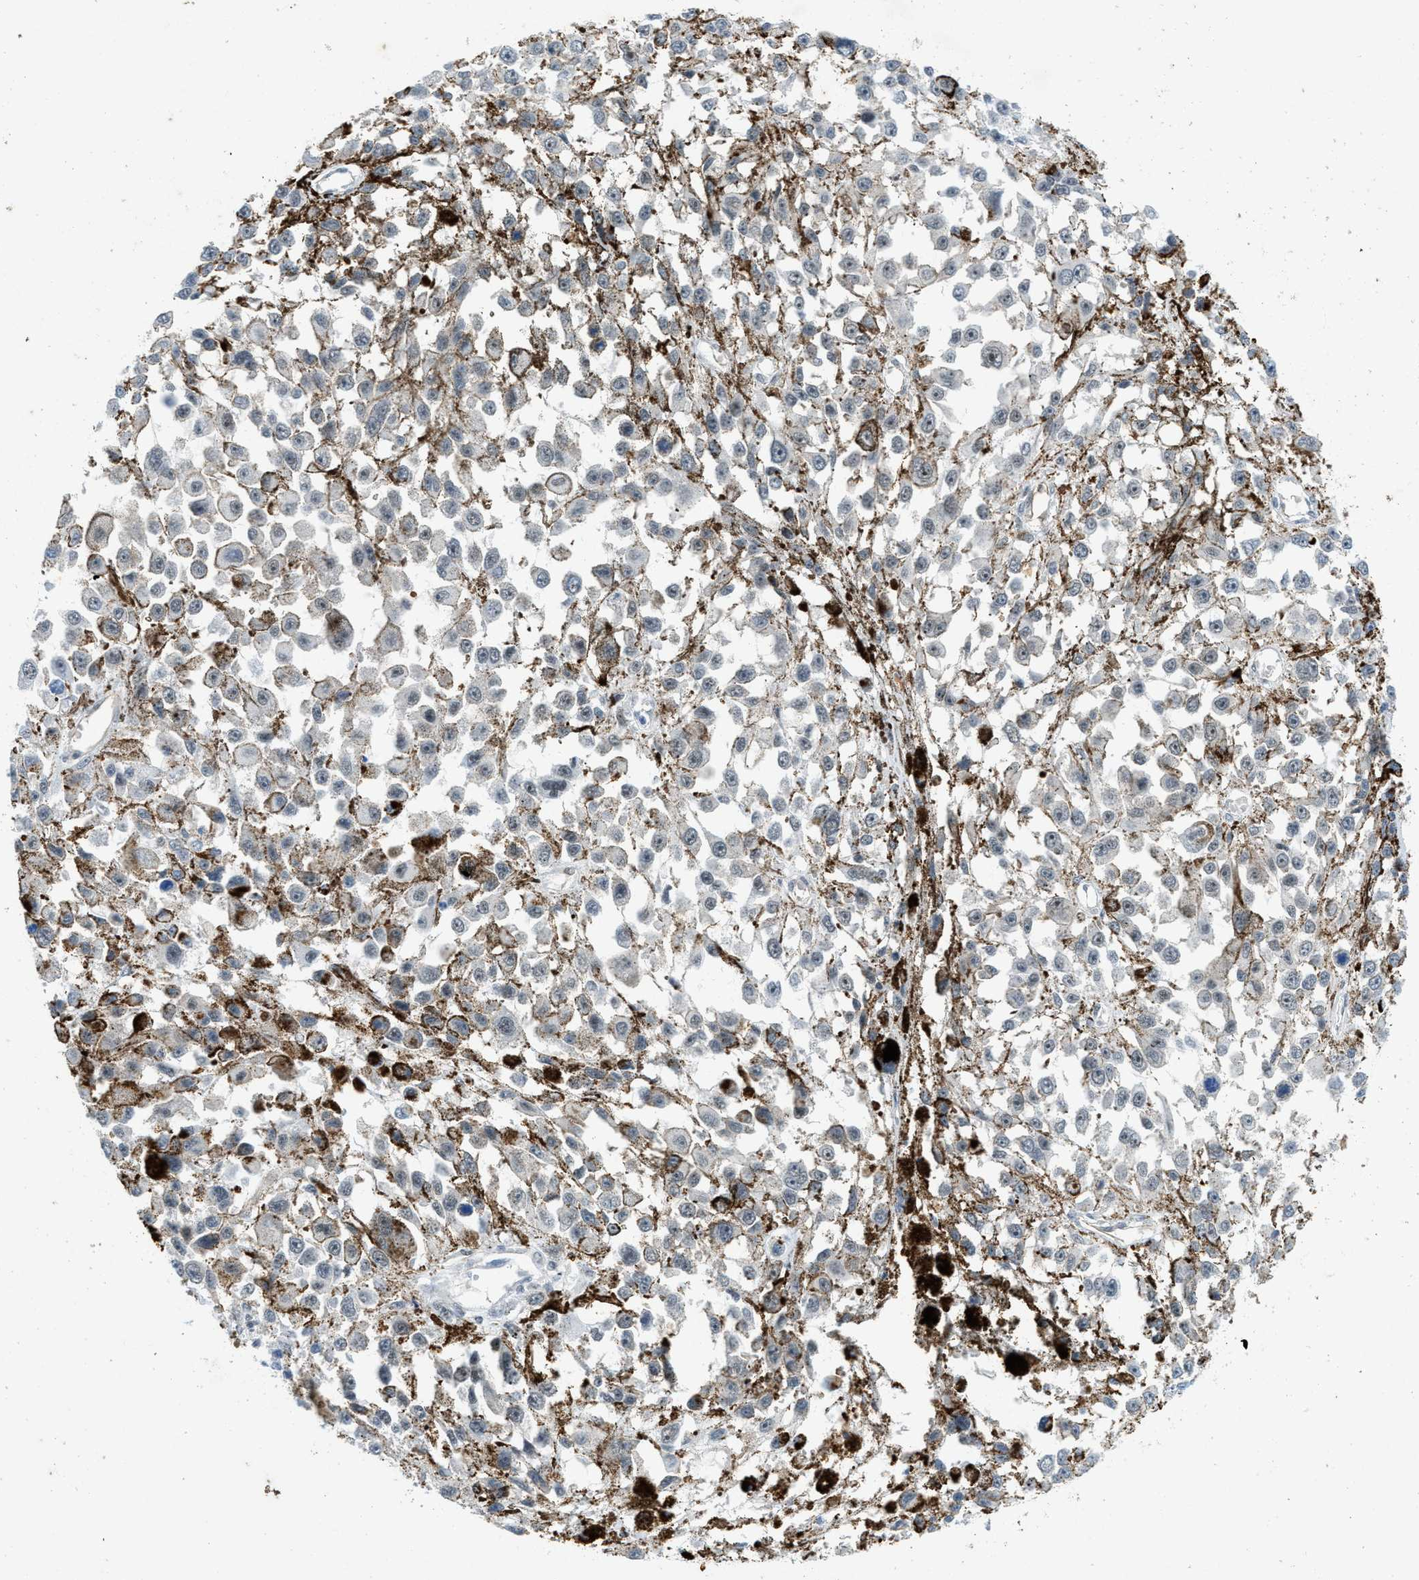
{"staining": {"intensity": "negative", "quantity": "none", "location": "none"}, "tissue": "melanoma", "cell_type": "Tumor cells", "image_type": "cancer", "snomed": [{"axis": "morphology", "description": "Malignant melanoma, Metastatic site"}, {"axis": "topography", "description": "Lymph node"}], "caption": "IHC of melanoma shows no positivity in tumor cells.", "gene": "SLCO2A1", "patient": {"sex": "male", "age": 59}}